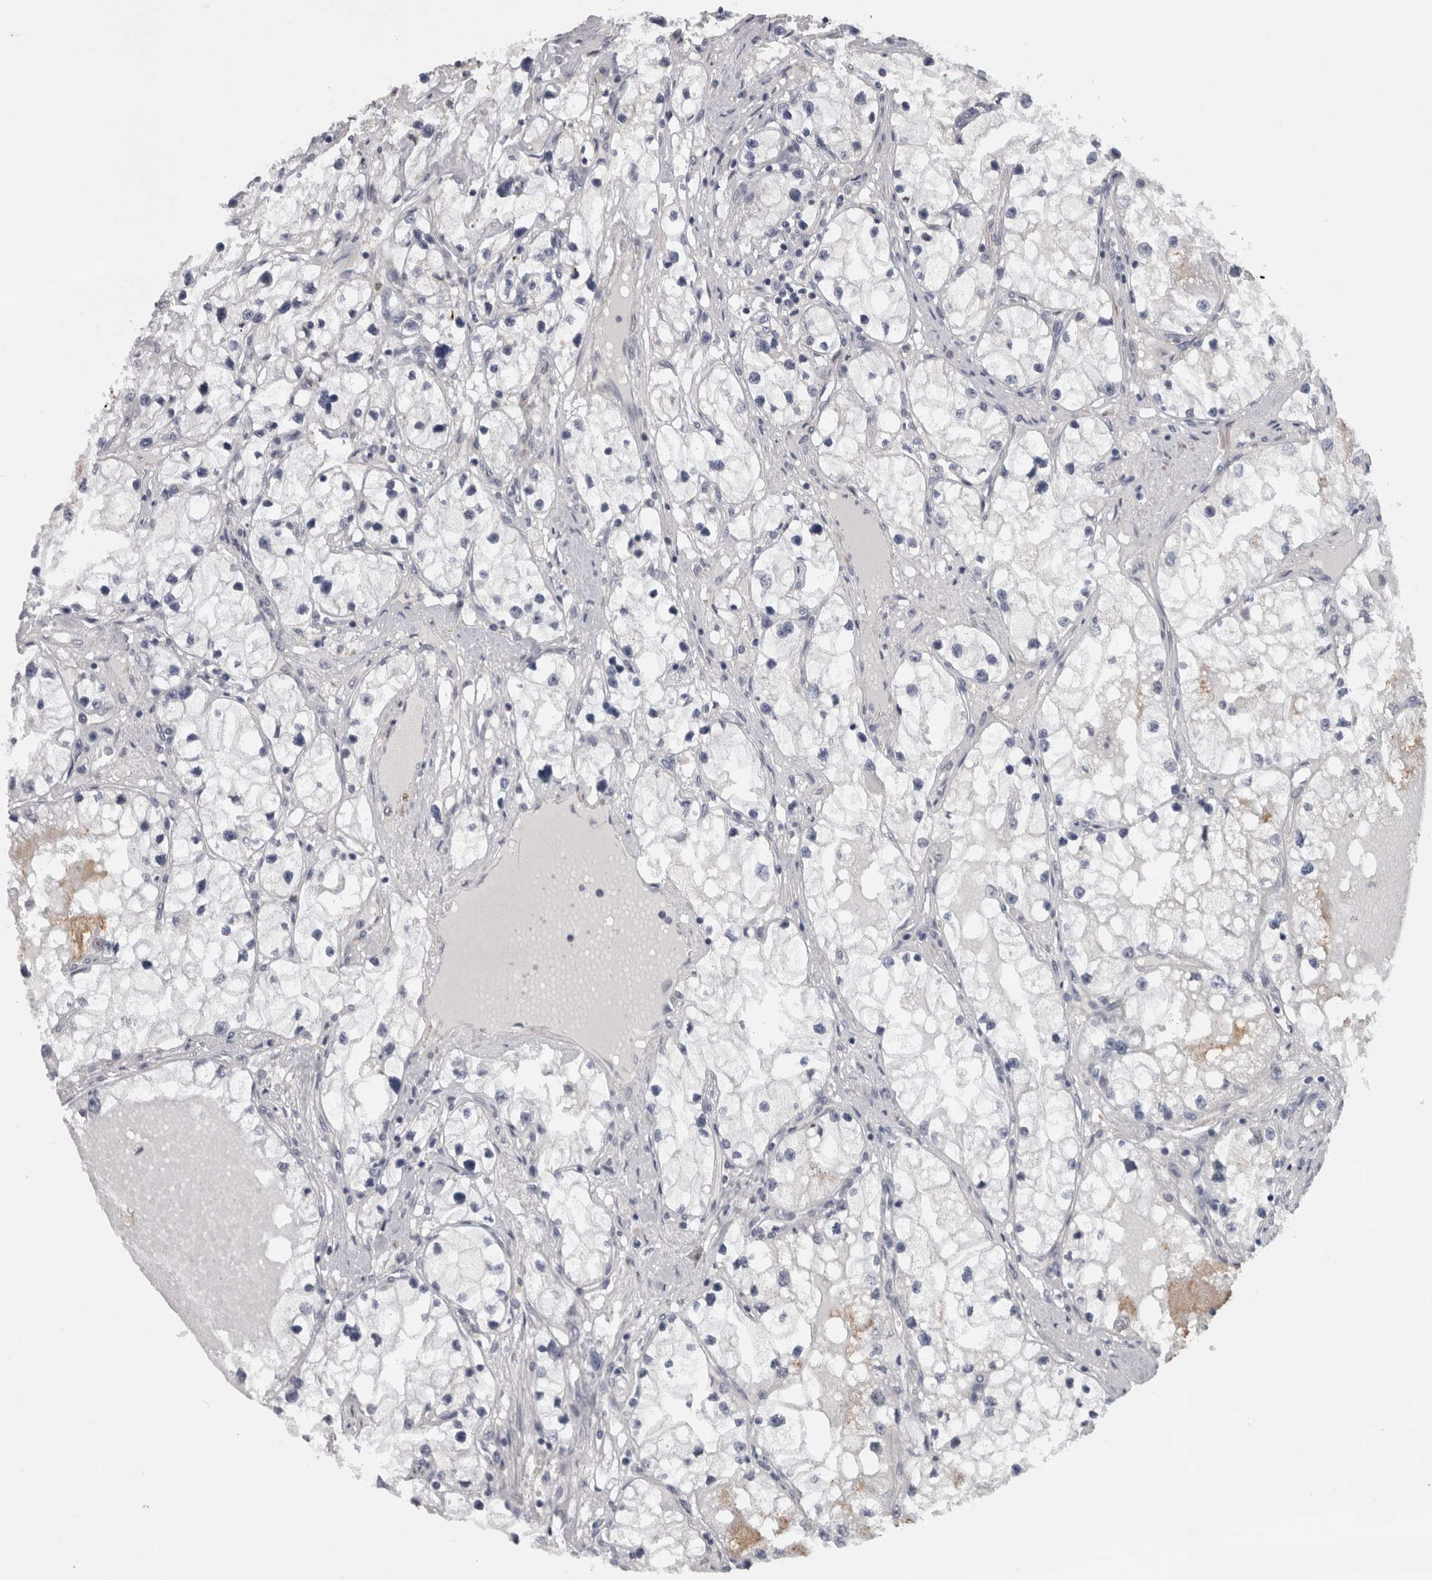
{"staining": {"intensity": "negative", "quantity": "none", "location": "none"}, "tissue": "renal cancer", "cell_type": "Tumor cells", "image_type": "cancer", "snomed": [{"axis": "morphology", "description": "Adenocarcinoma, NOS"}, {"axis": "topography", "description": "Kidney"}], "caption": "The IHC histopathology image has no significant expression in tumor cells of renal adenocarcinoma tissue. The staining is performed using DAB (3,3'-diaminobenzidine) brown chromogen with nuclei counter-stained in using hematoxylin.", "gene": "RMDN1", "patient": {"sex": "male", "age": 68}}